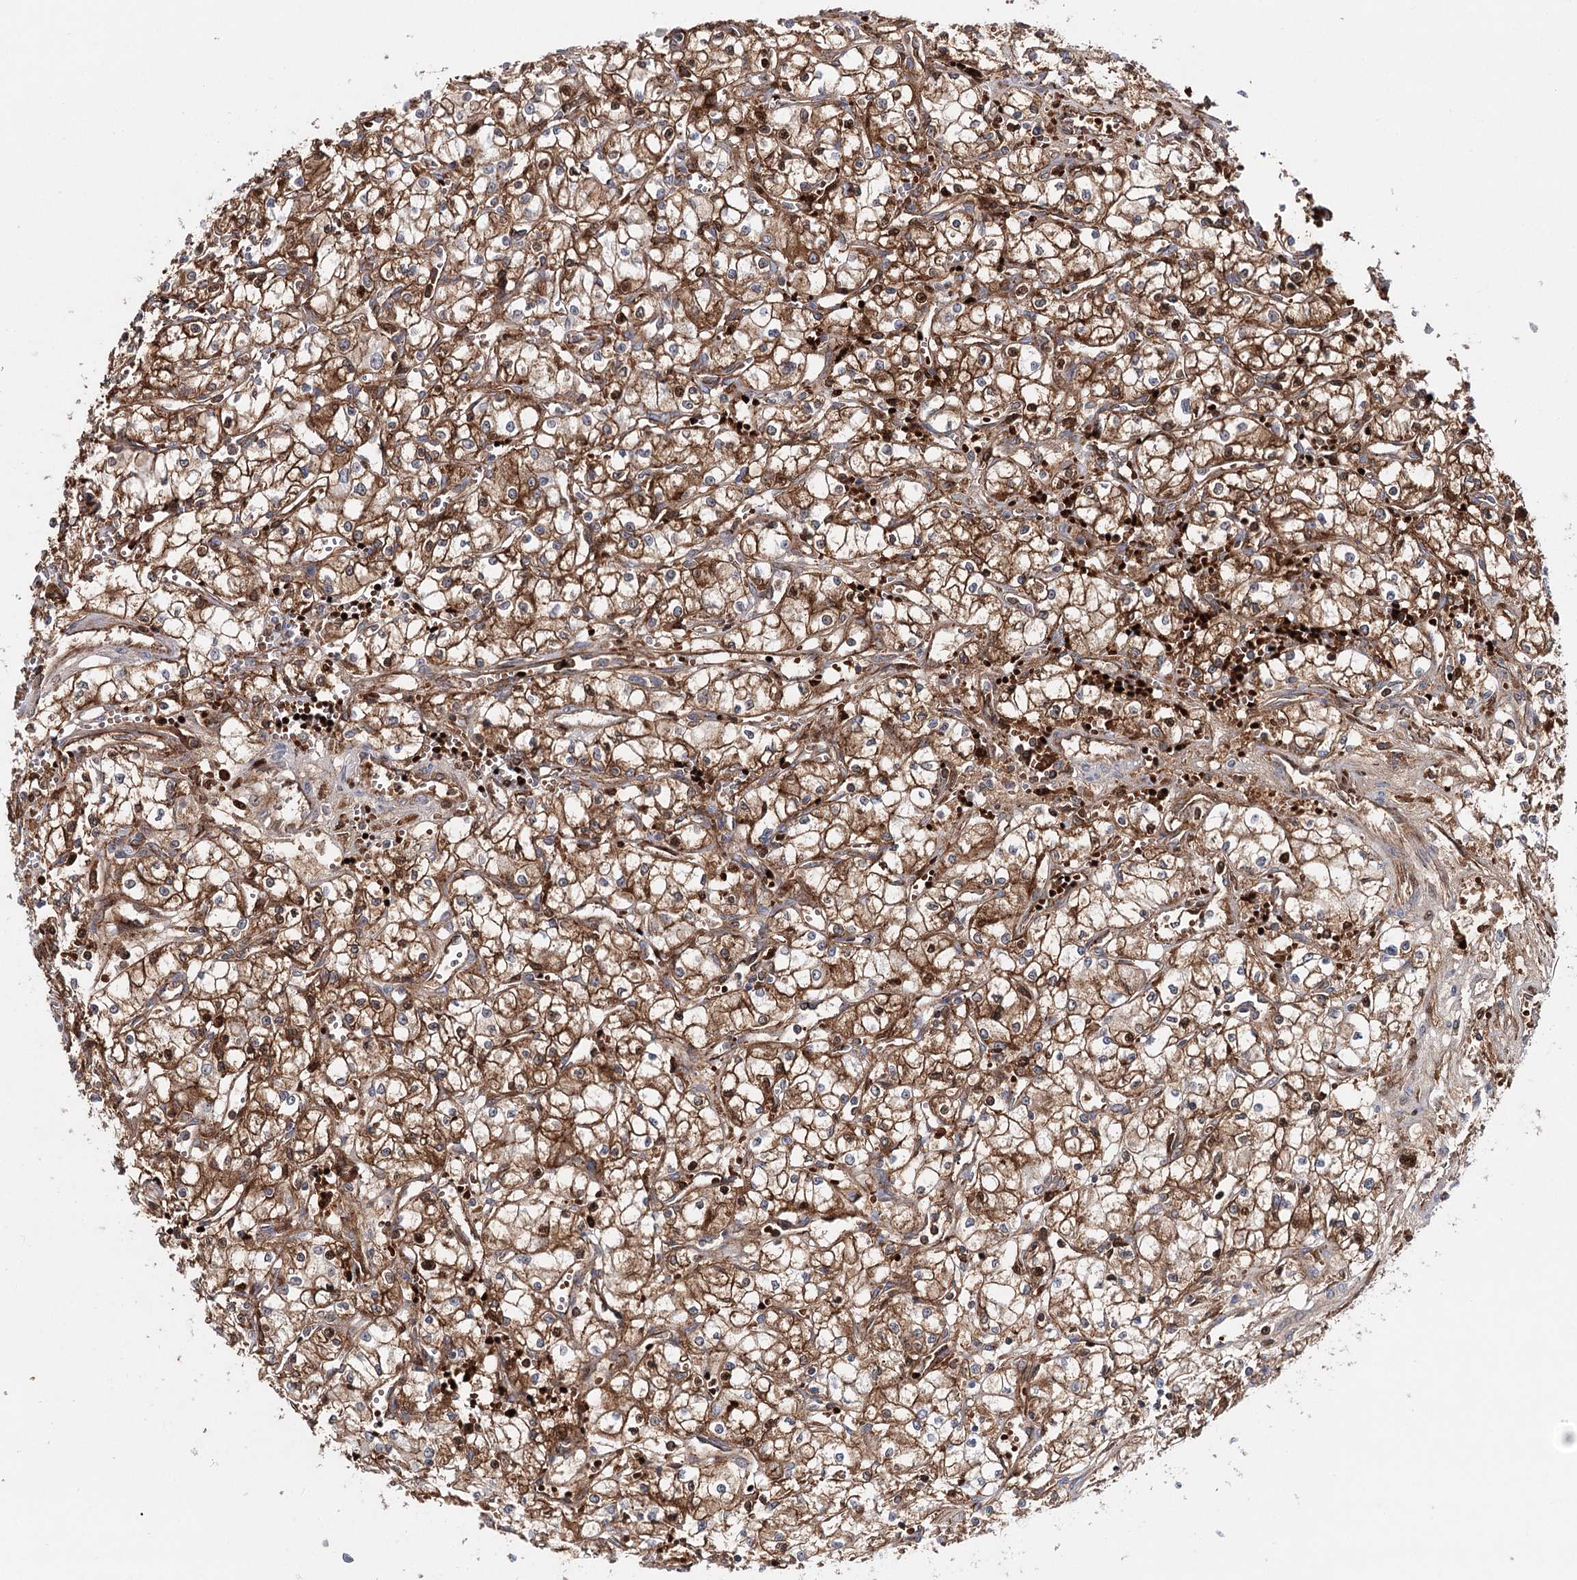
{"staining": {"intensity": "moderate", "quantity": ">75%", "location": "cytoplasmic/membranous"}, "tissue": "renal cancer", "cell_type": "Tumor cells", "image_type": "cancer", "snomed": [{"axis": "morphology", "description": "Adenocarcinoma, NOS"}, {"axis": "topography", "description": "Kidney"}], "caption": "Protein analysis of renal cancer tissue exhibits moderate cytoplasmic/membranous staining in approximately >75% of tumor cells.", "gene": "PKP4", "patient": {"sex": "male", "age": 59}}